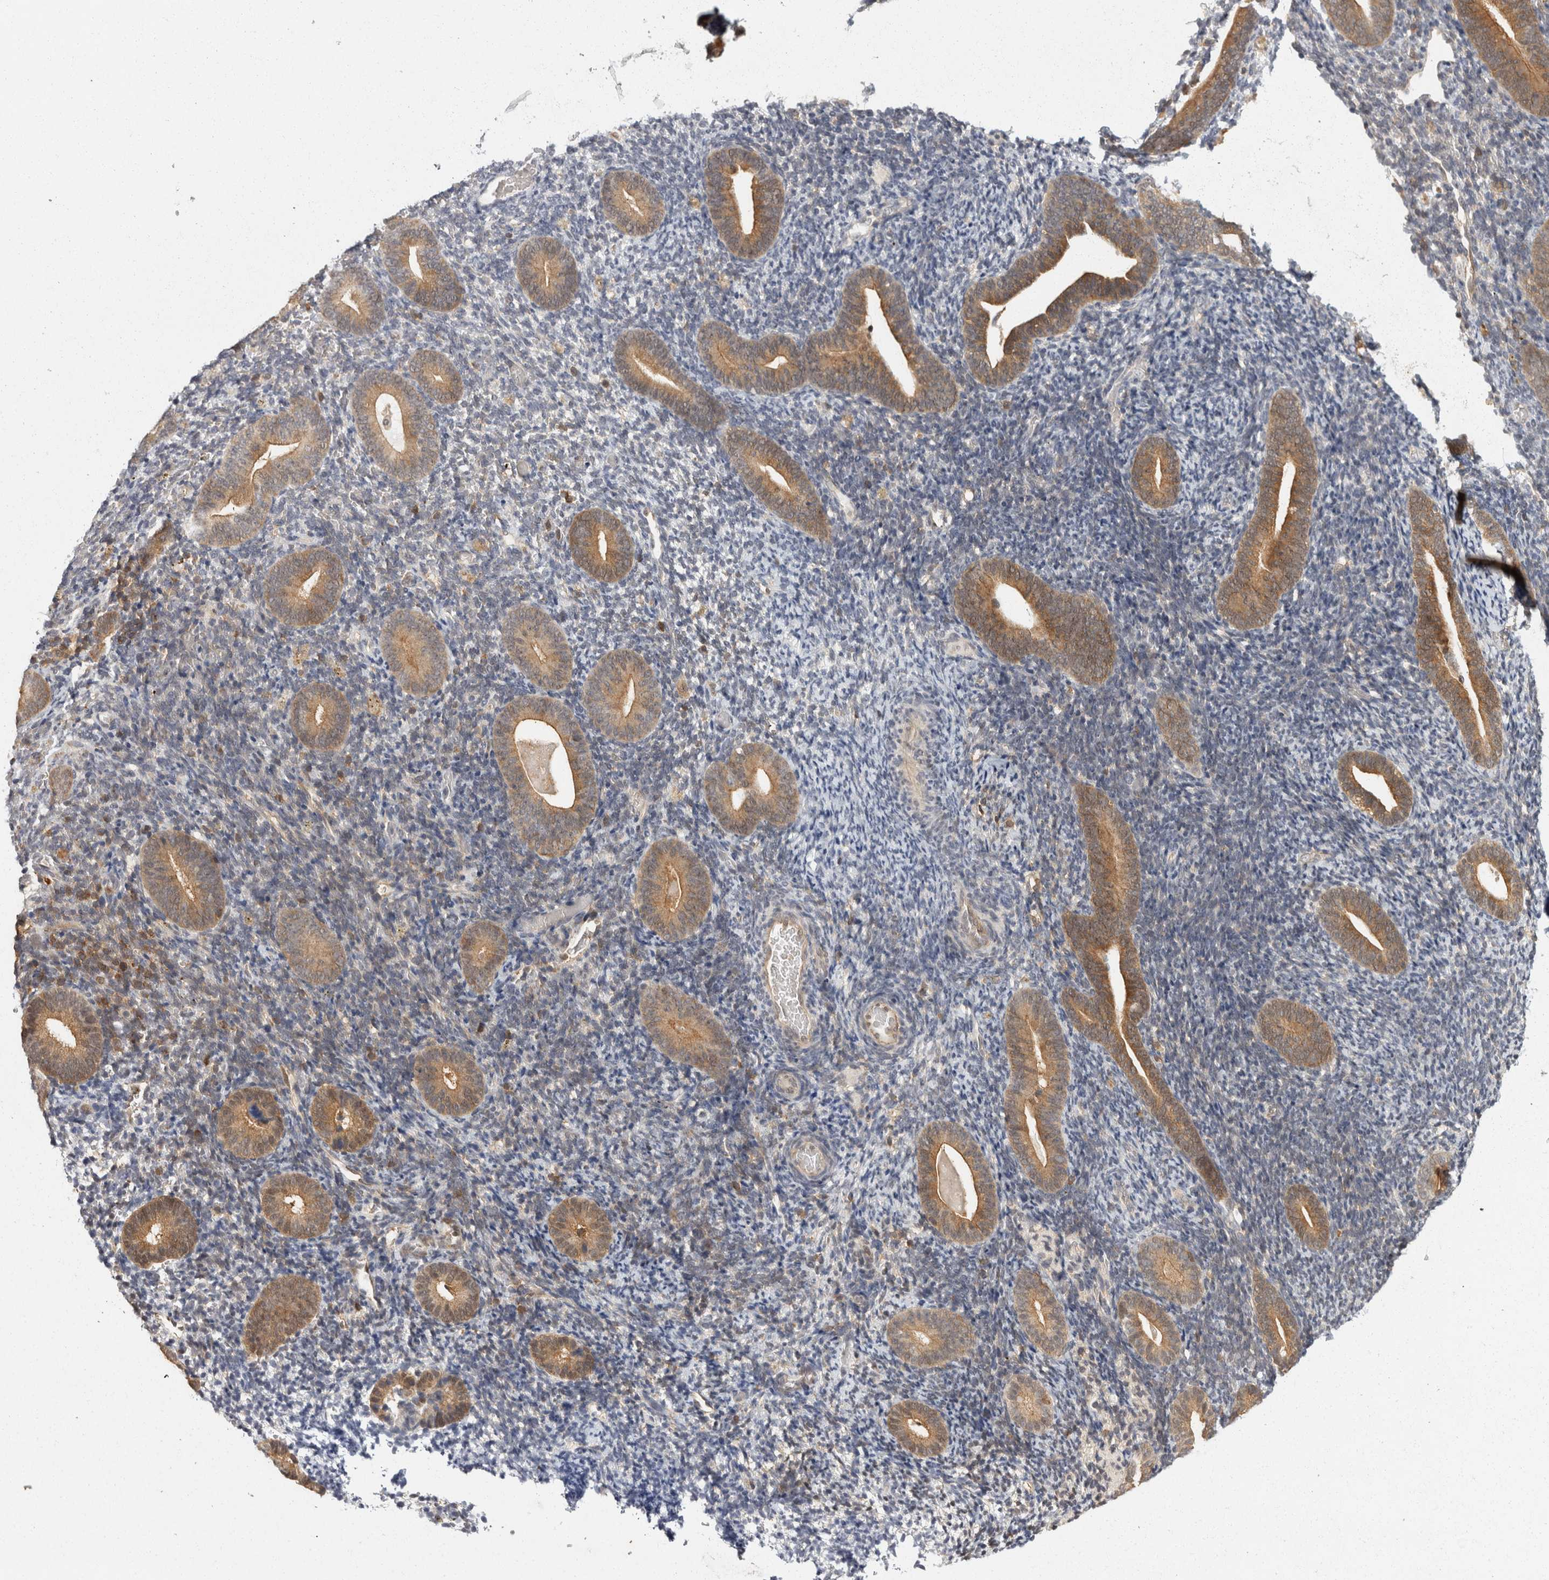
{"staining": {"intensity": "negative", "quantity": "none", "location": "none"}, "tissue": "endometrium", "cell_type": "Cells in endometrial stroma", "image_type": "normal", "snomed": [{"axis": "morphology", "description": "Normal tissue, NOS"}, {"axis": "topography", "description": "Endometrium"}], "caption": "IHC micrograph of unremarkable endometrium stained for a protein (brown), which reveals no expression in cells in endometrial stroma.", "gene": "ACAT2", "patient": {"sex": "female", "age": 51}}